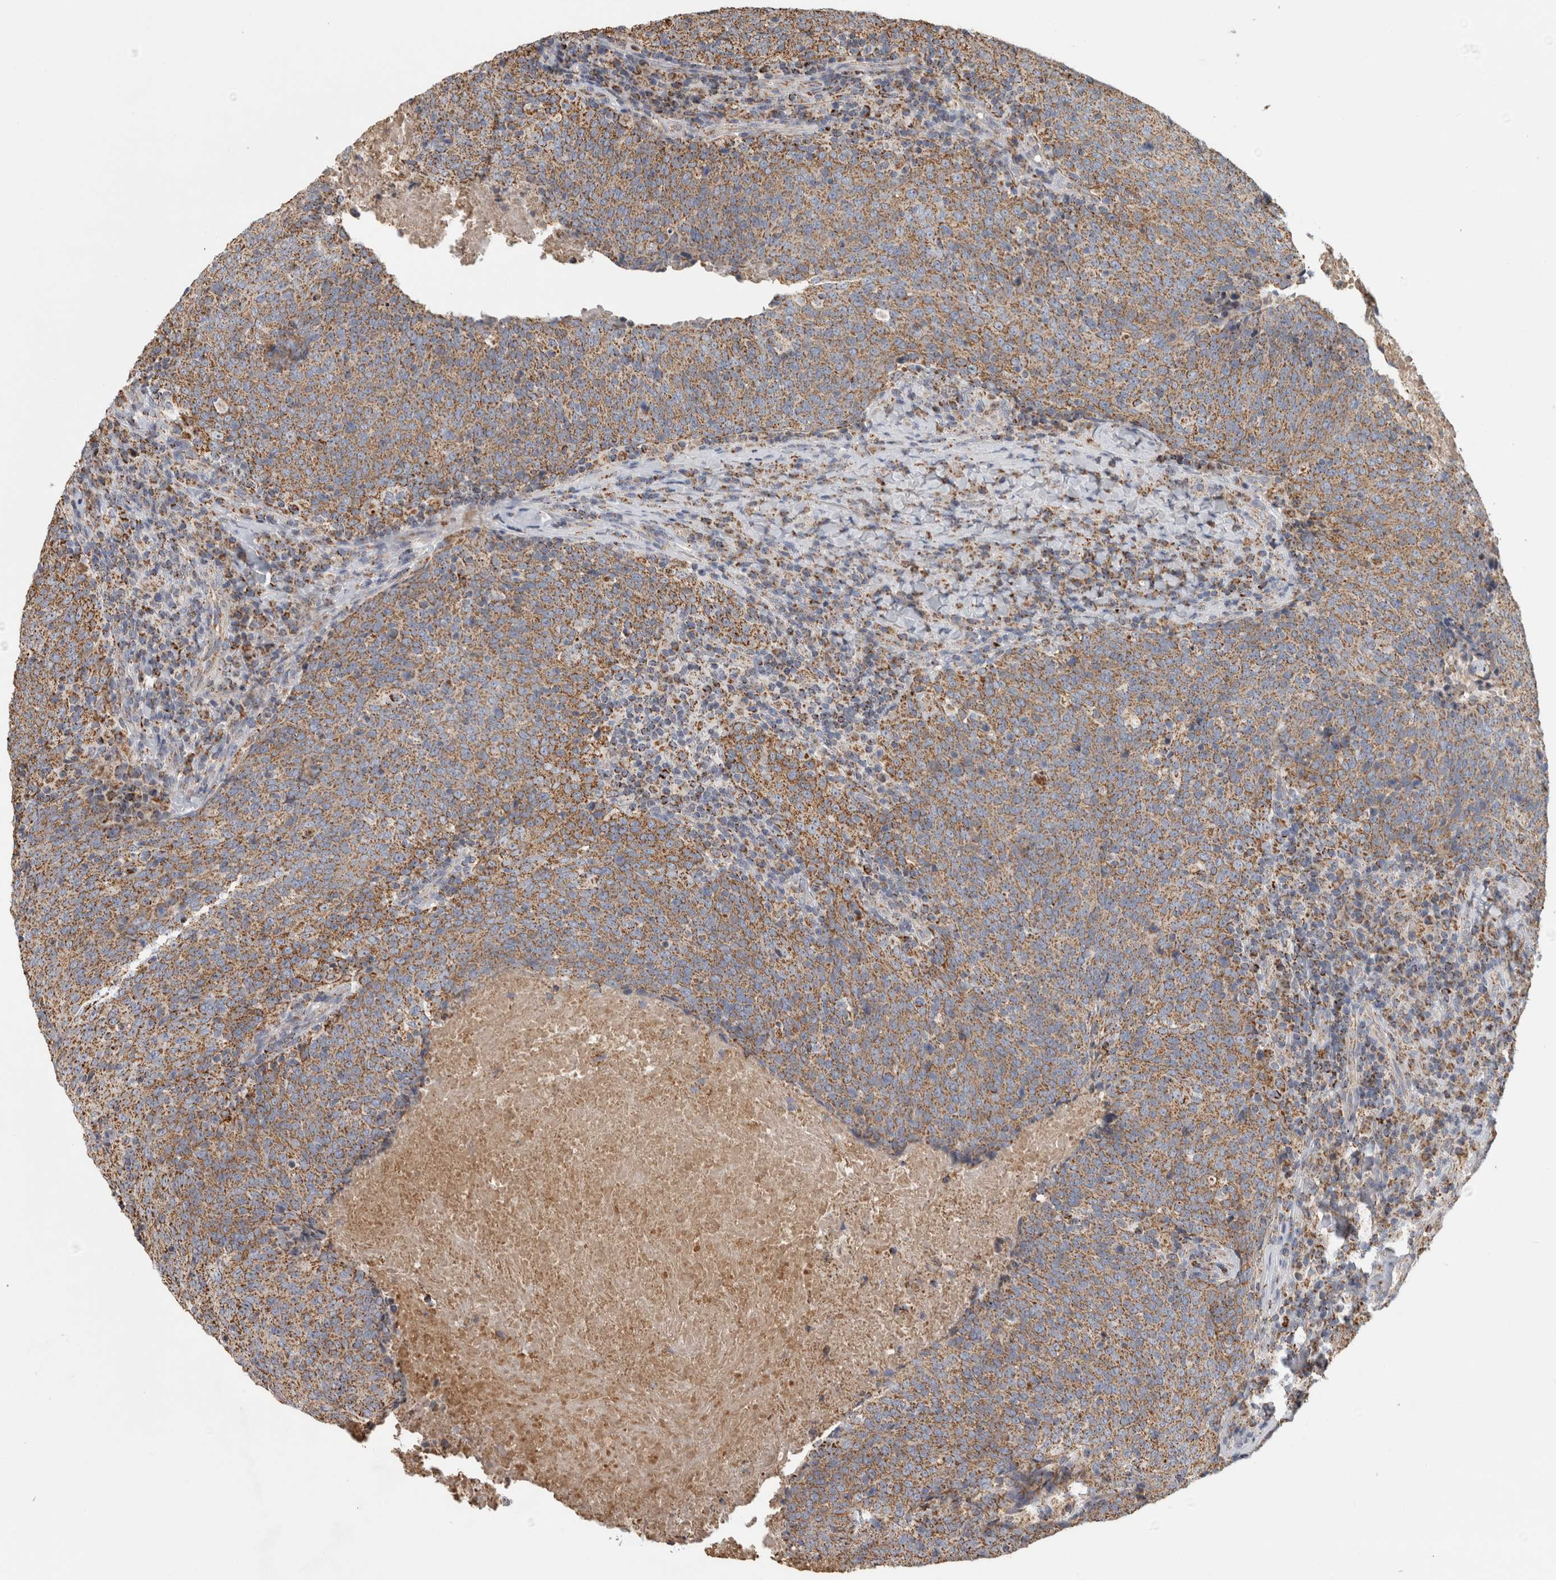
{"staining": {"intensity": "moderate", "quantity": ">75%", "location": "cytoplasmic/membranous"}, "tissue": "head and neck cancer", "cell_type": "Tumor cells", "image_type": "cancer", "snomed": [{"axis": "morphology", "description": "Squamous cell carcinoma, NOS"}, {"axis": "morphology", "description": "Squamous cell carcinoma, metastatic, NOS"}, {"axis": "topography", "description": "Lymph node"}, {"axis": "topography", "description": "Head-Neck"}], "caption": "High-power microscopy captured an IHC histopathology image of metastatic squamous cell carcinoma (head and neck), revealing moderate cytoplasmic/membranous positivity in about >75% of tumor cells.", "gene": "ST8SIA1", "patient": {"sex": "male", "age": 62}}